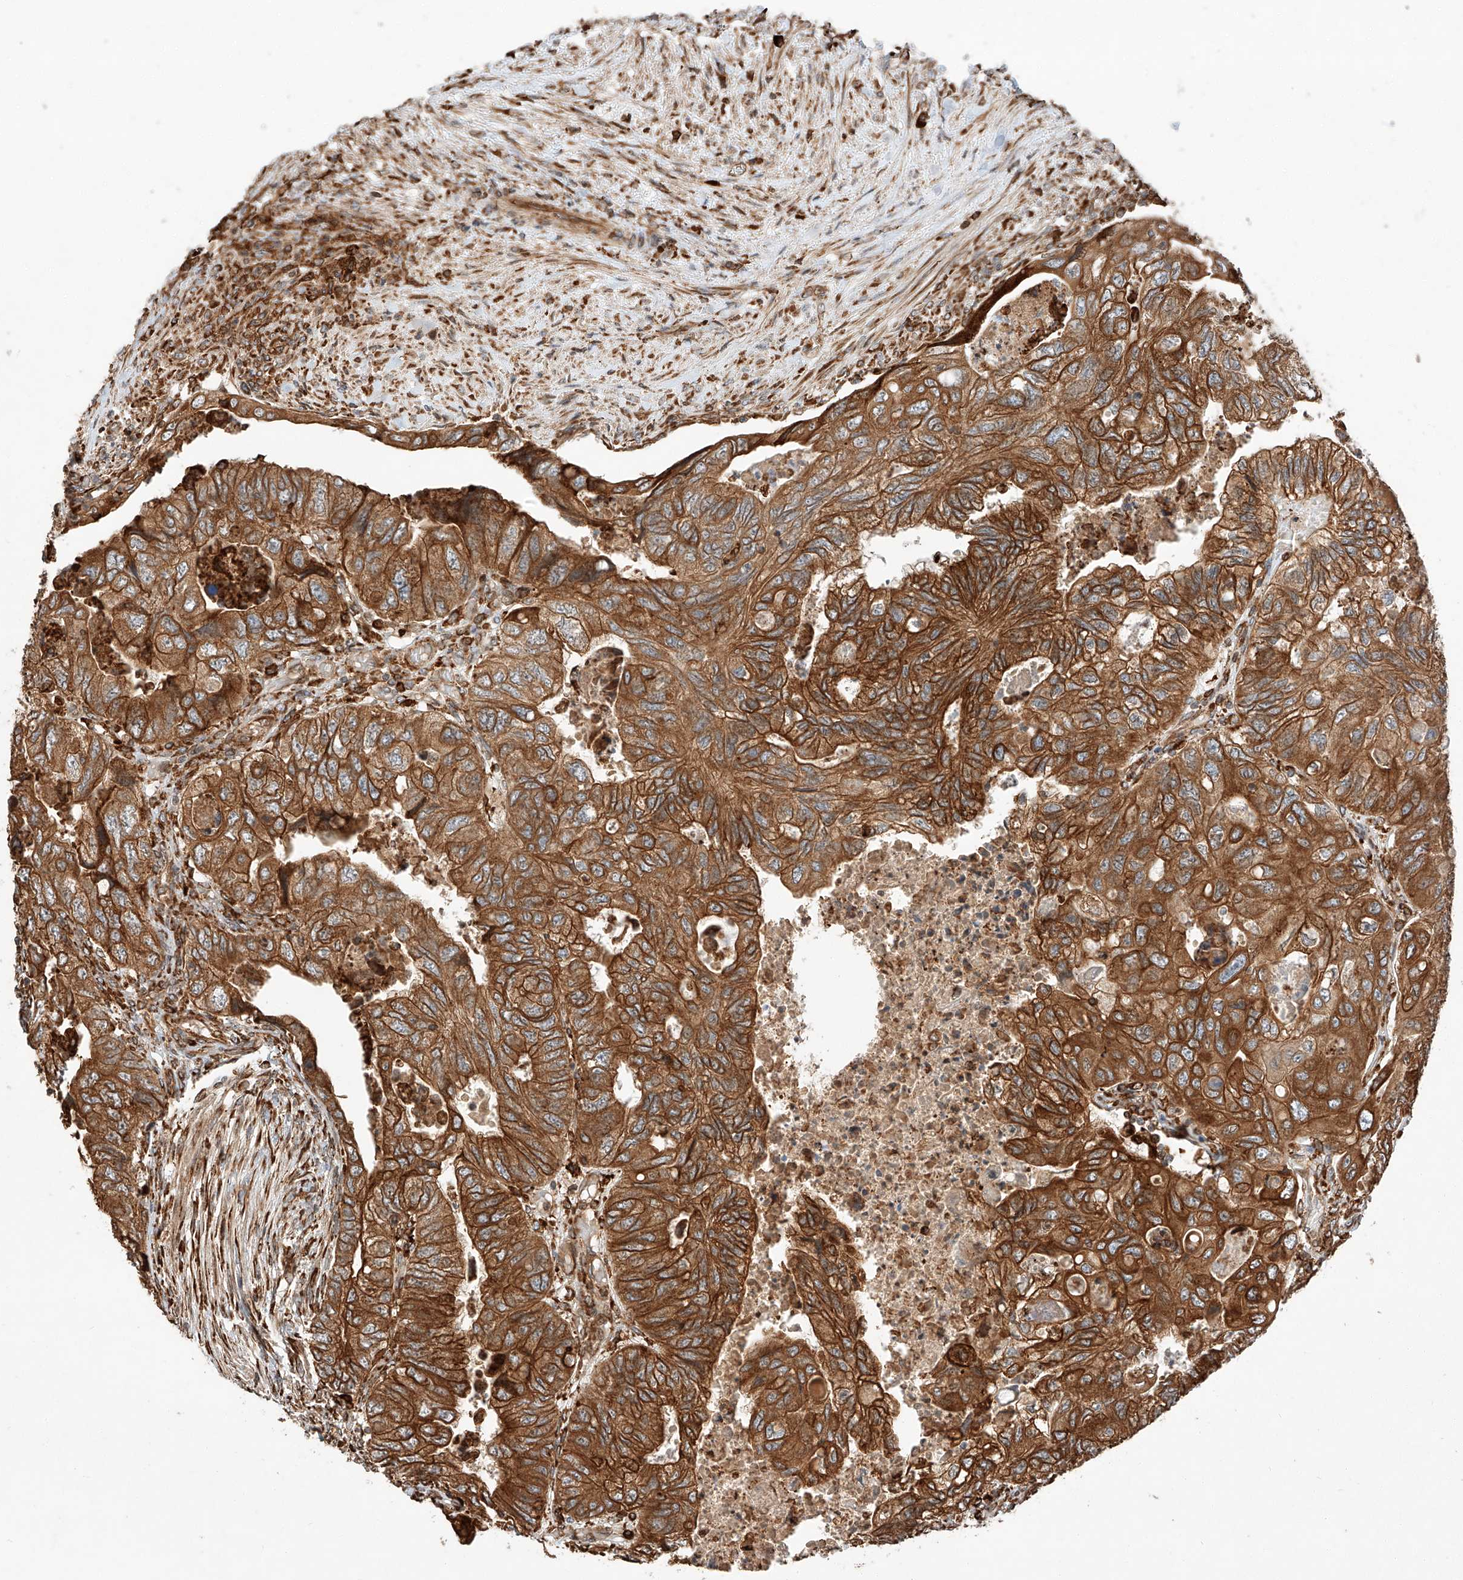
{"staining": {"intensity": "strong", "quantity": ">75%", "location": "cytoplasmic/membranous"}, "tissue": "colorectal cancer", "cell_type": "Tumor cells", "image_type": "cancer", "snomed": [{"axis": "morphology", "description": "Adenocarcinoma, NOS"}, {"axis": "topography", "description": "Rectum"}], "caption": "IHC (DAB) staining of colorectal adenocarcinoma demonstrates strong cytoplasmic/membranous protein staining in approximately >75% of tumor cells. (DAB IHC with brightfield microscopy, high magnification).", "gene": "ZNF84", "patient": {"sex": "male", "age": 63}}